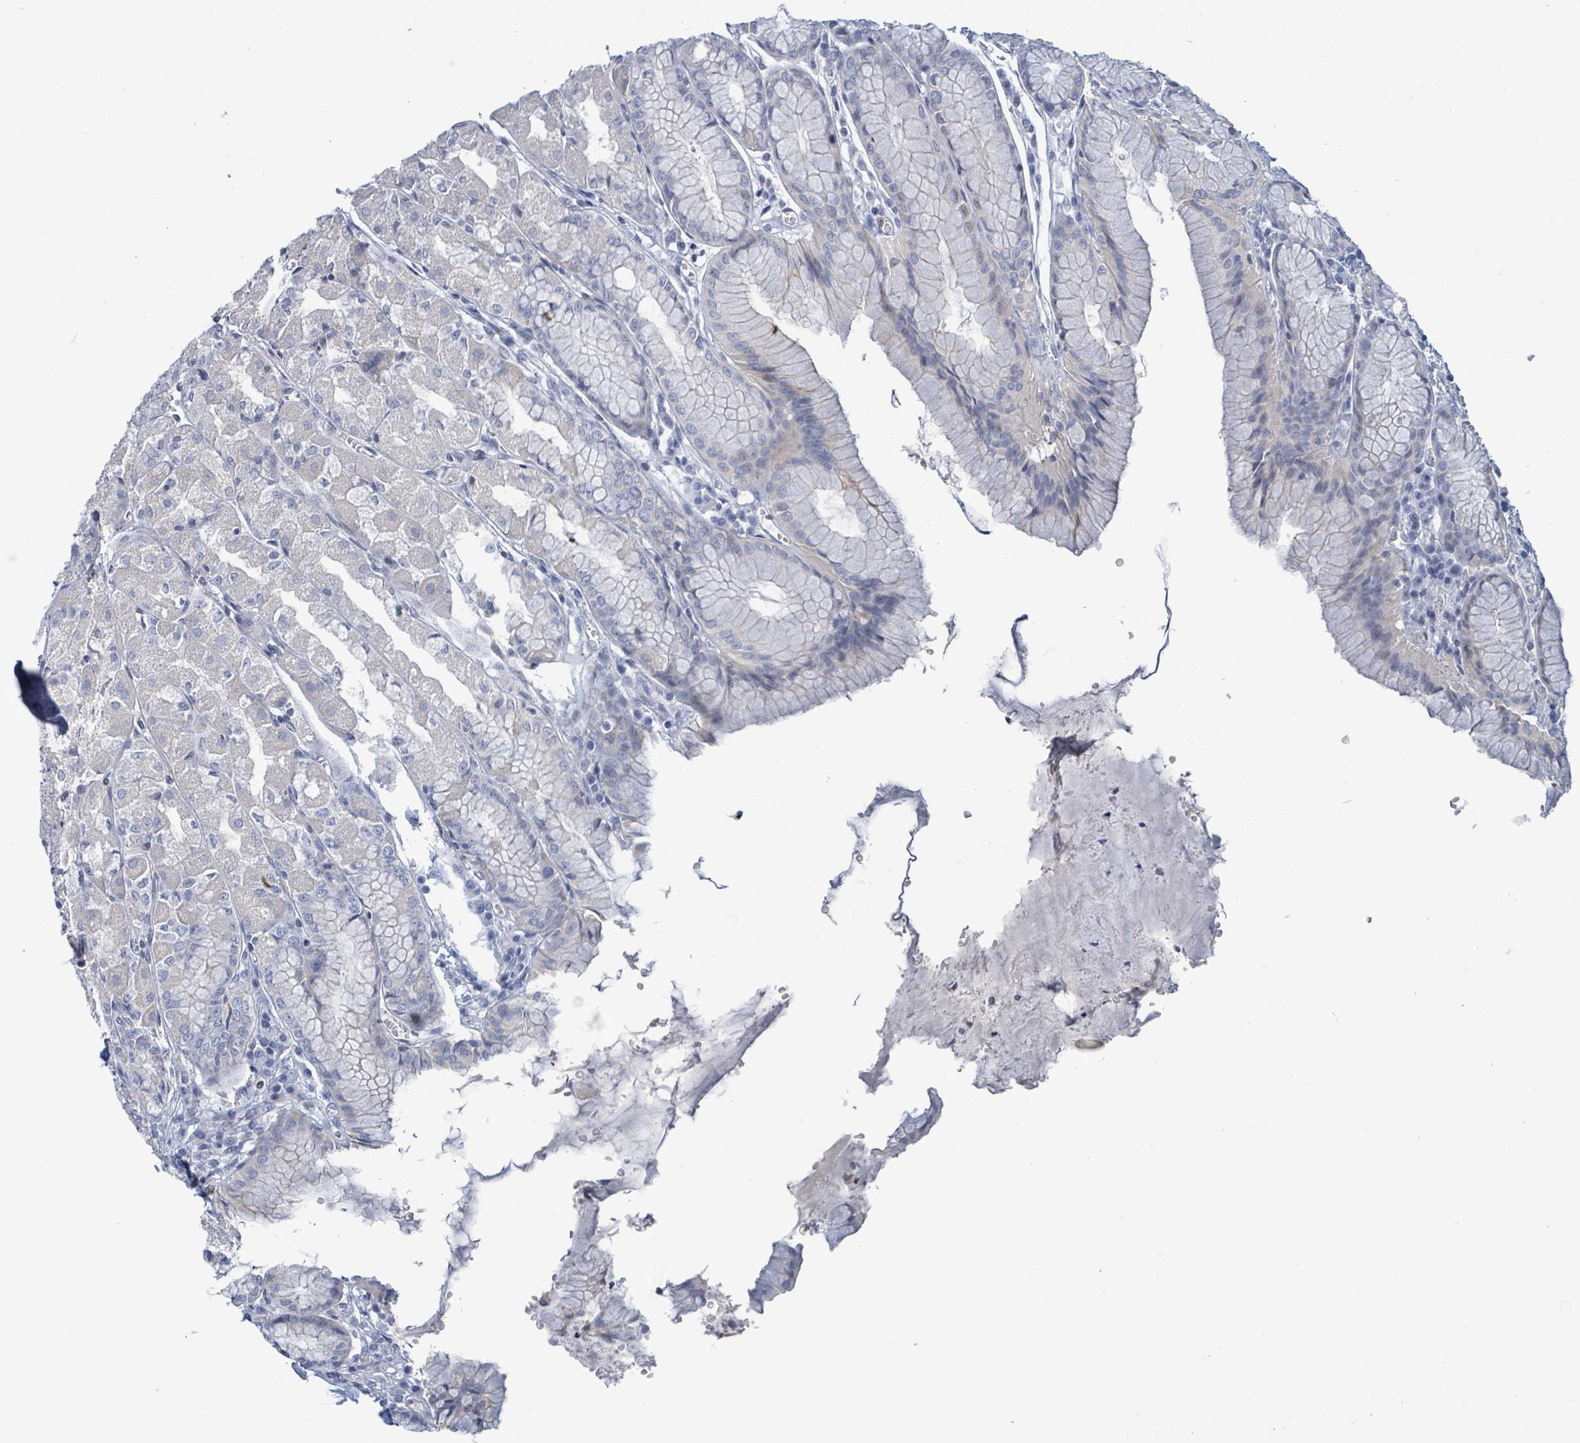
{"staining": {"intensity": "negative", "quantity": "none", "location": "none"}, "tissue": "stomach", "cell_type": "Glandular cells", "image_type": "normal", "snomed": [{"axis": "morphology", "description": "Normal tissue, NOS"}, {"axis": "topography", "description": "Stomach"}], "caption": "Image shows no significant protein expression in glandular cells of normal stomach. (DAB (3,3'-diaminobenzidine) IHC, high magnification).", "gene": "NTN3", "patient": {"sex": "male", "age": 55}}